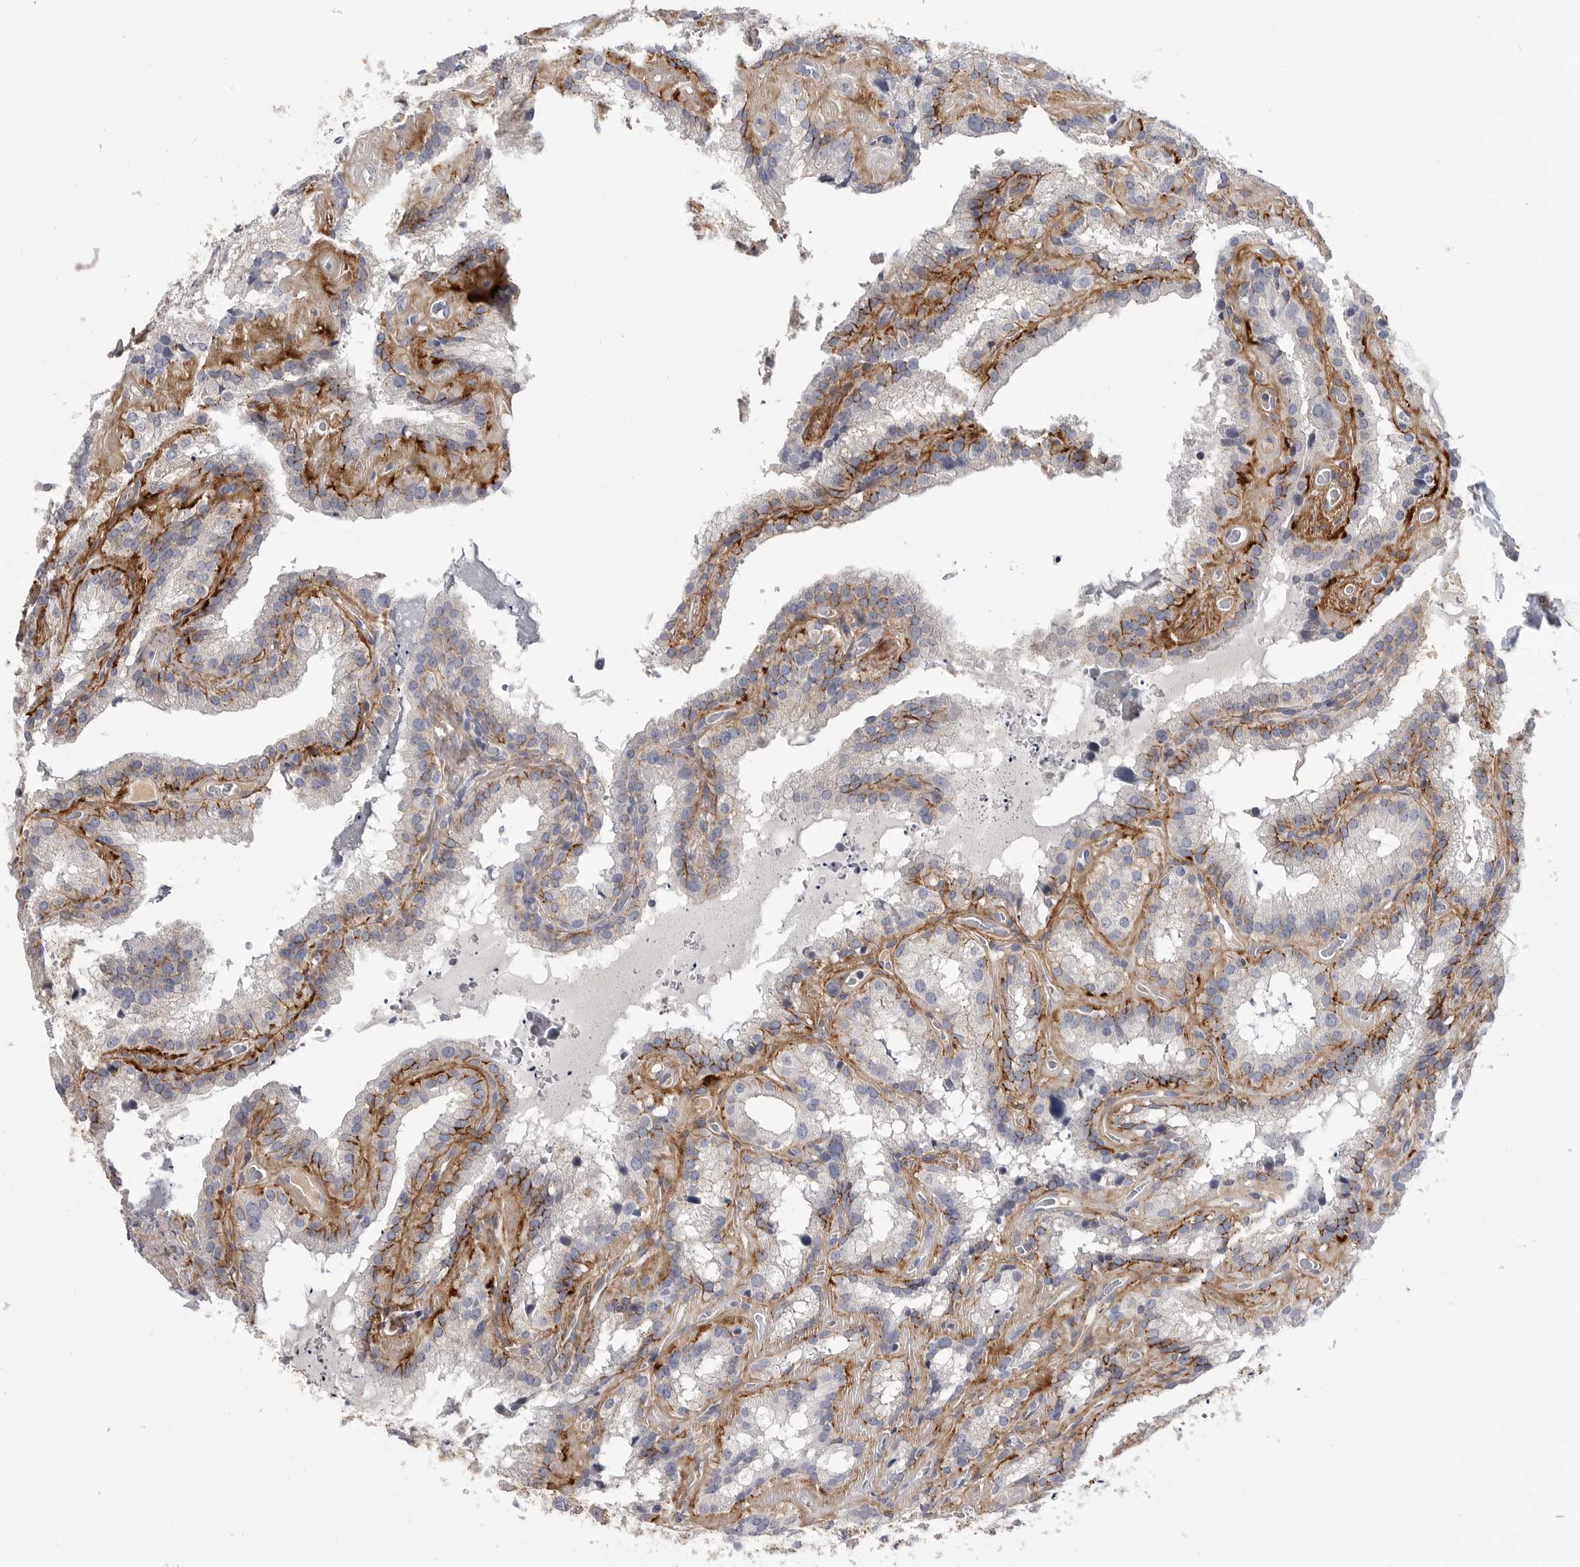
{"staining": {"intensity": "moderate", "quantity": "<25%", "location": "cytoplasmic/membranous"}, "tissue": "seminal vesicle", "cell_type": "Glandular cells", "image_type": "normal", "snomed": [{"axis": "morphology", "description": "Normal tissue, NOS"}, {"axis": "topography", "description": "Prostate"}, {"axis": "topography", "description": "Seminal veicle"}], "caption": "Seminal vesicle was stained to show a protein in brown. There is low levels of moderate cytoplasmic/membranous expression in about <25% of glandular cells. (Stains: DAB in brown, nuclei in blue, Microscopy: brightfield microscopy at high magnification).", "gene": "SDC3", "patient": {"sex": "male", "age": 59}}